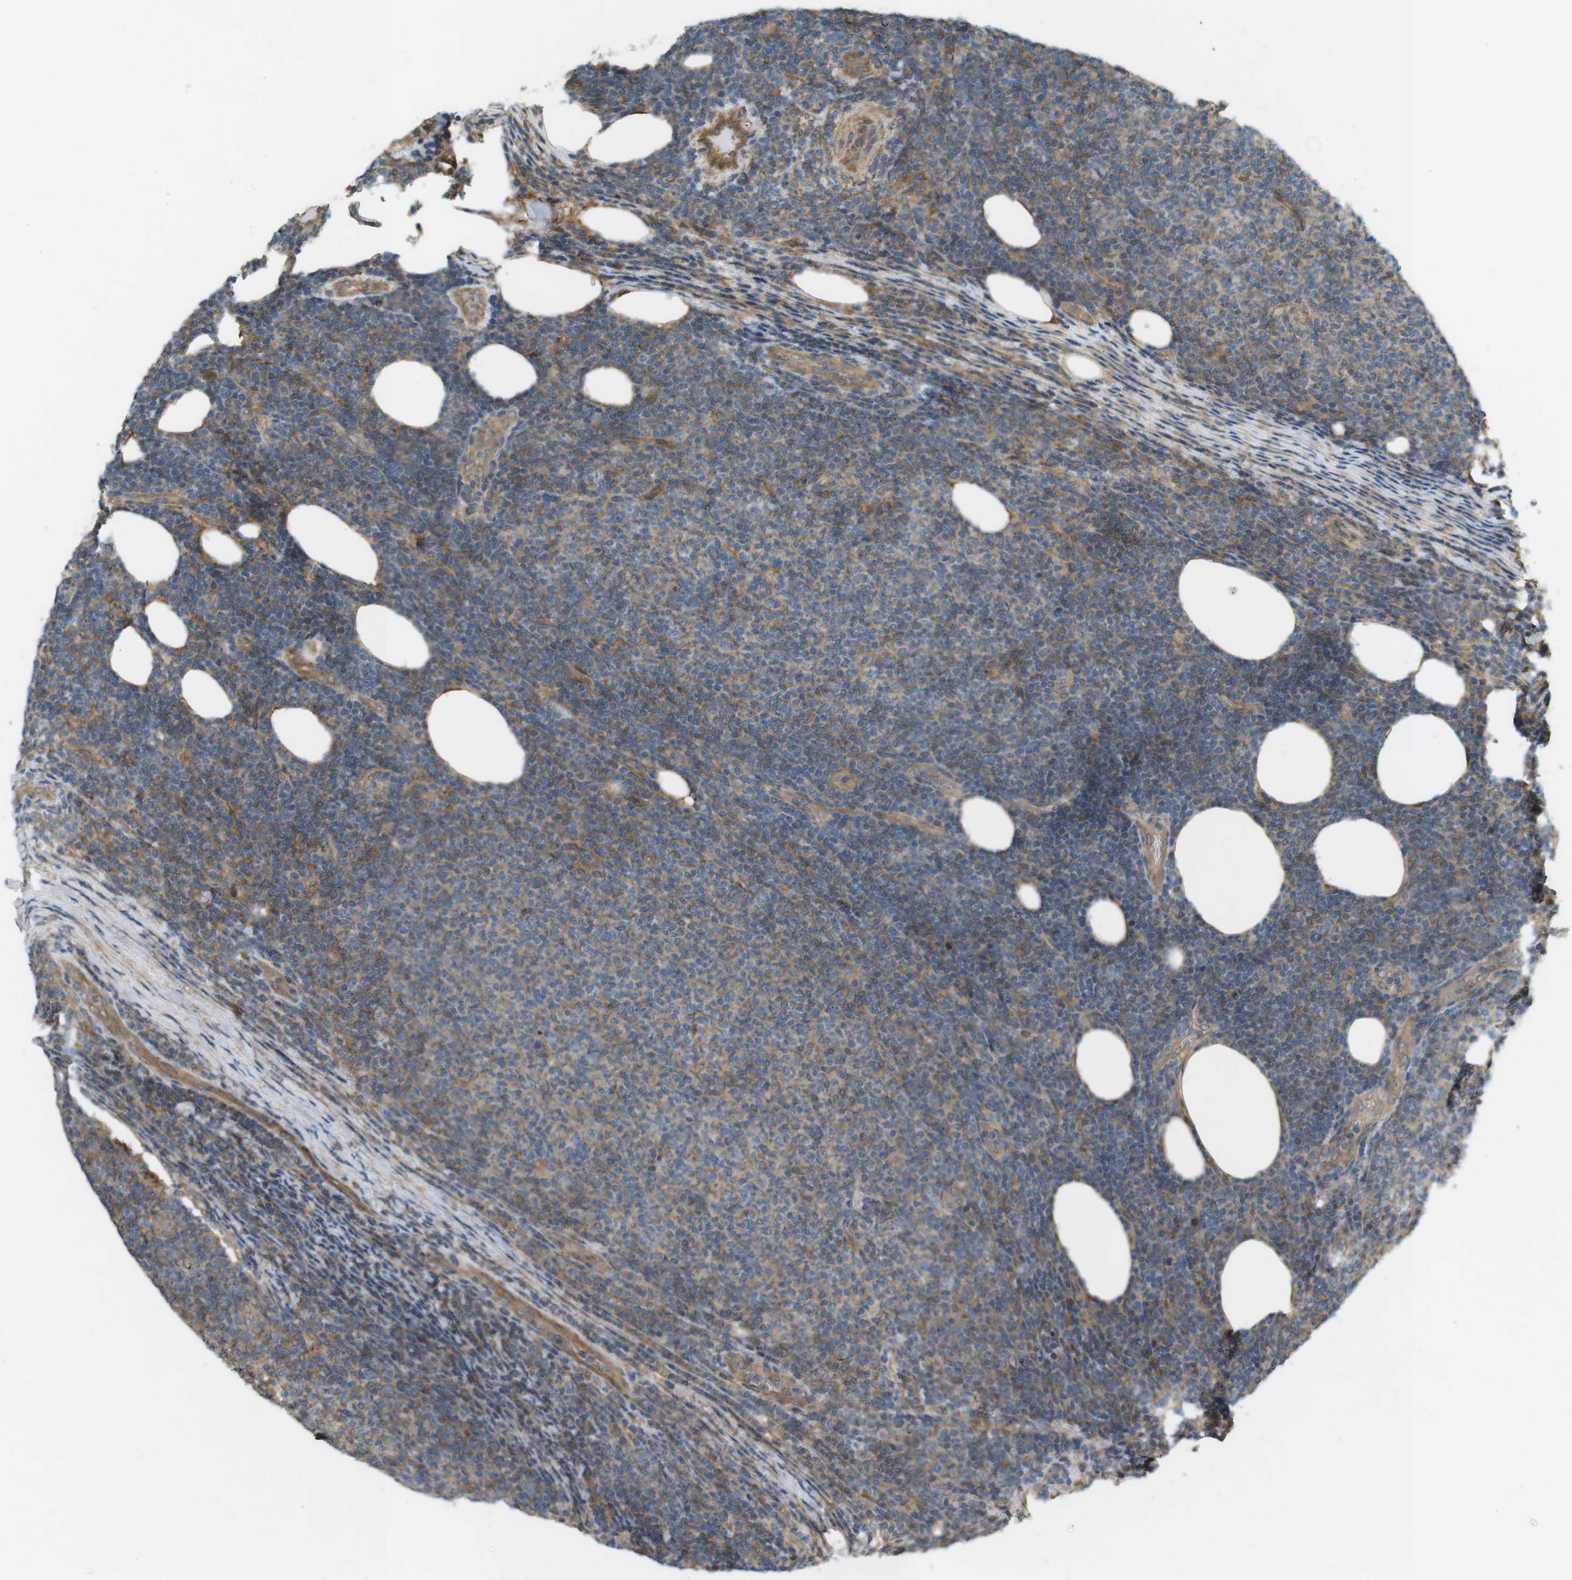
{"staining": {"intensity": "moderate", "quantity": "25%-75%", "location": "cytoplasmic/membranous"}, "tissue": "lymphoma", "cell_type": "Tumor cells", "image_type": "cancer", "snomed": [{"axis": "morphology", "description": "Malignant lymphoma, non-Hodgkin's type, Low grade"}, {"axis": "topography", "description": "Lymph node"}], "caption": "Immunohistochemistry (IHC) photomicrograph of human low-grade malignant lymphoma, non-Hodgkin's type stained for a protein (brown), which exhibits medium levels of moderate cytoplasmic/membranous expression in approximately 25%-75% of tumor cells.", "gene": "DDAH2", "patient": {"sex": "male", "age": 66}}